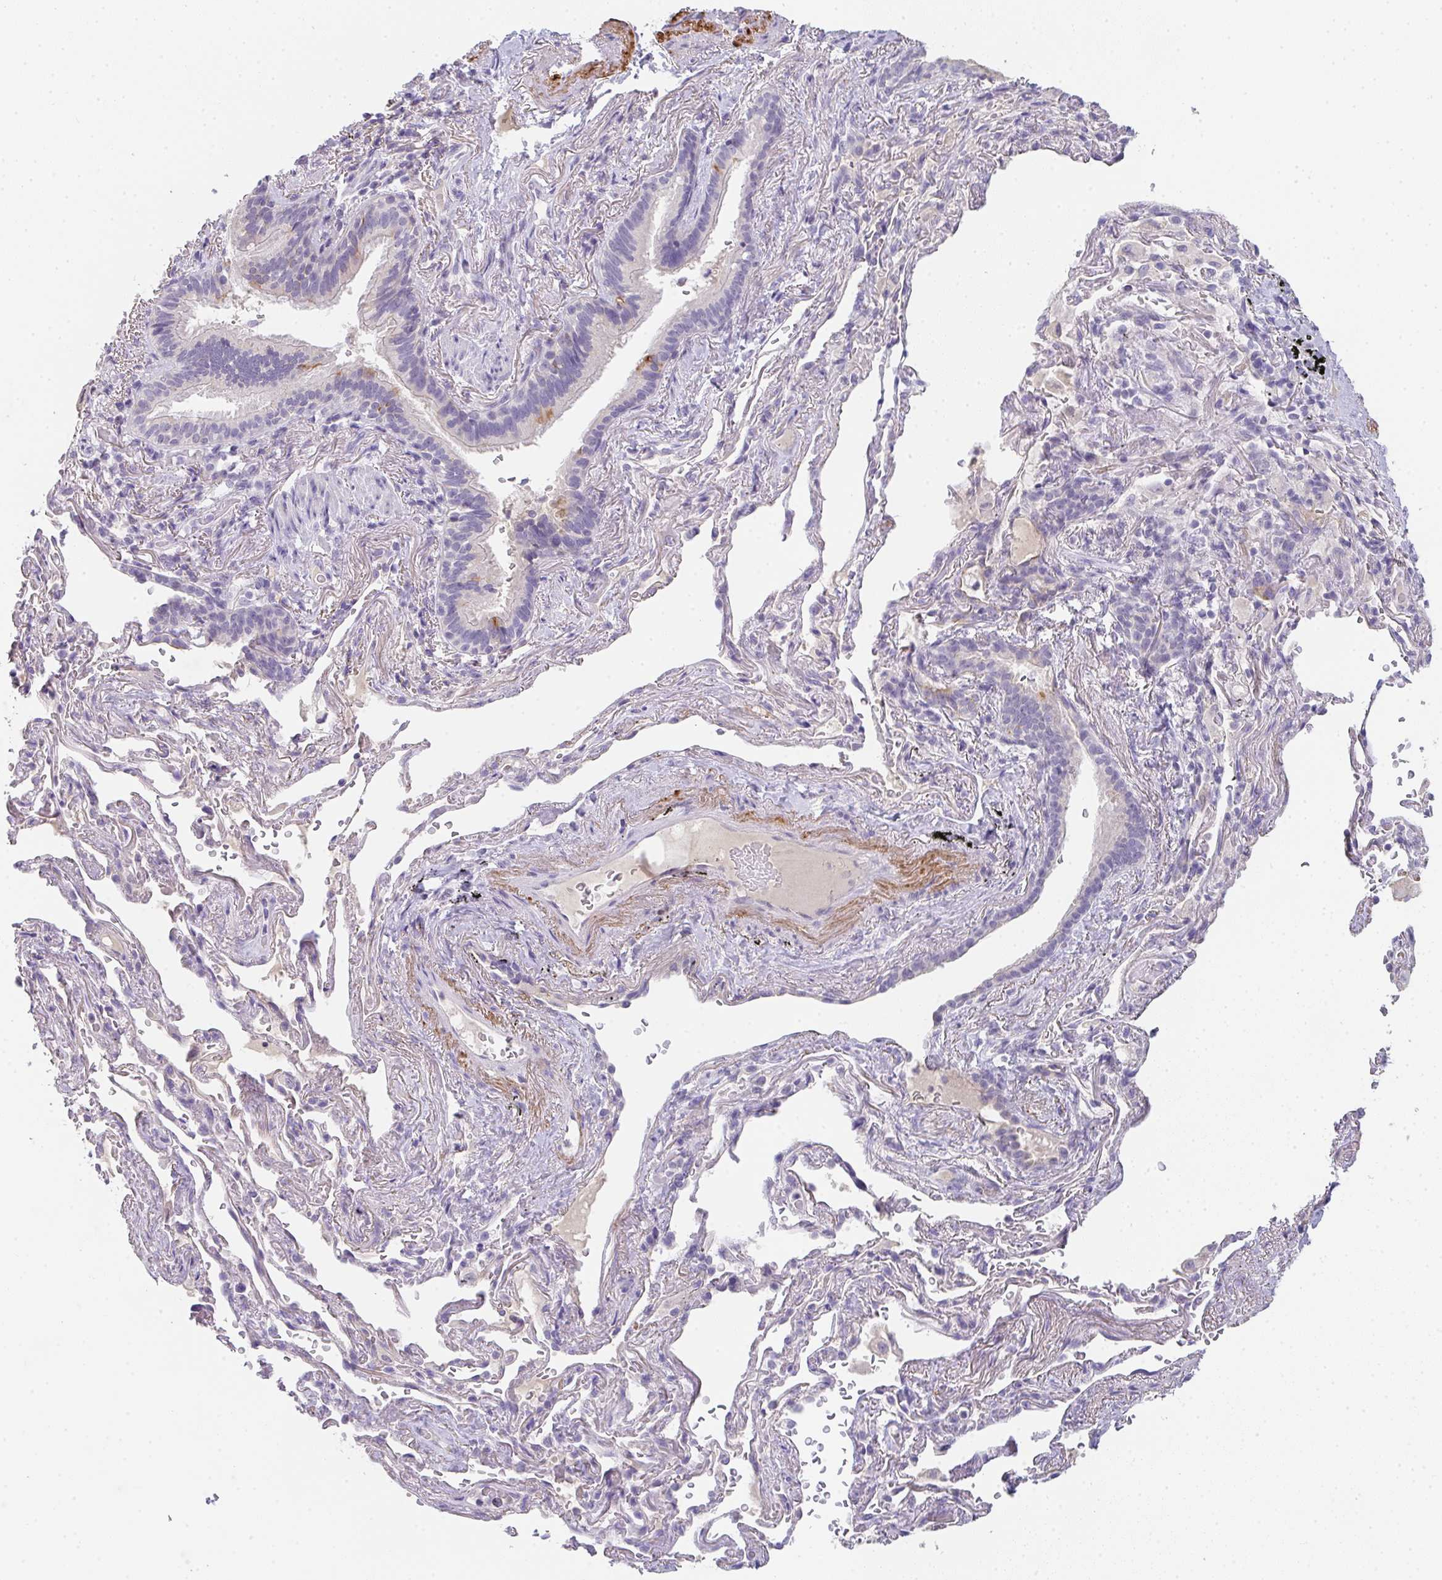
{"staining": {"intensity": "moderate", "quantity": "<25%", "location": "cytoplasmic/membranous"}, "tissue": "bronchus", "cell_type": "Respiratory epithelial cells", "image_type": "normal", "snomed": [{"axis": "morphology", "description": "Normal tissue, NOS"}, {"axis": "topography", "description": "Bronchus"}], "caption": "Brown immunohistochemical staining in benign human bronchus reveals moderate cytoplasmic/membranous staining in about <25% of respiratory epithelial cells. (DAB IHC with brightfield microscopy, high magnification).", "gene": "C1QTNF8", "patient": {"sex": "male", "age": 70}}